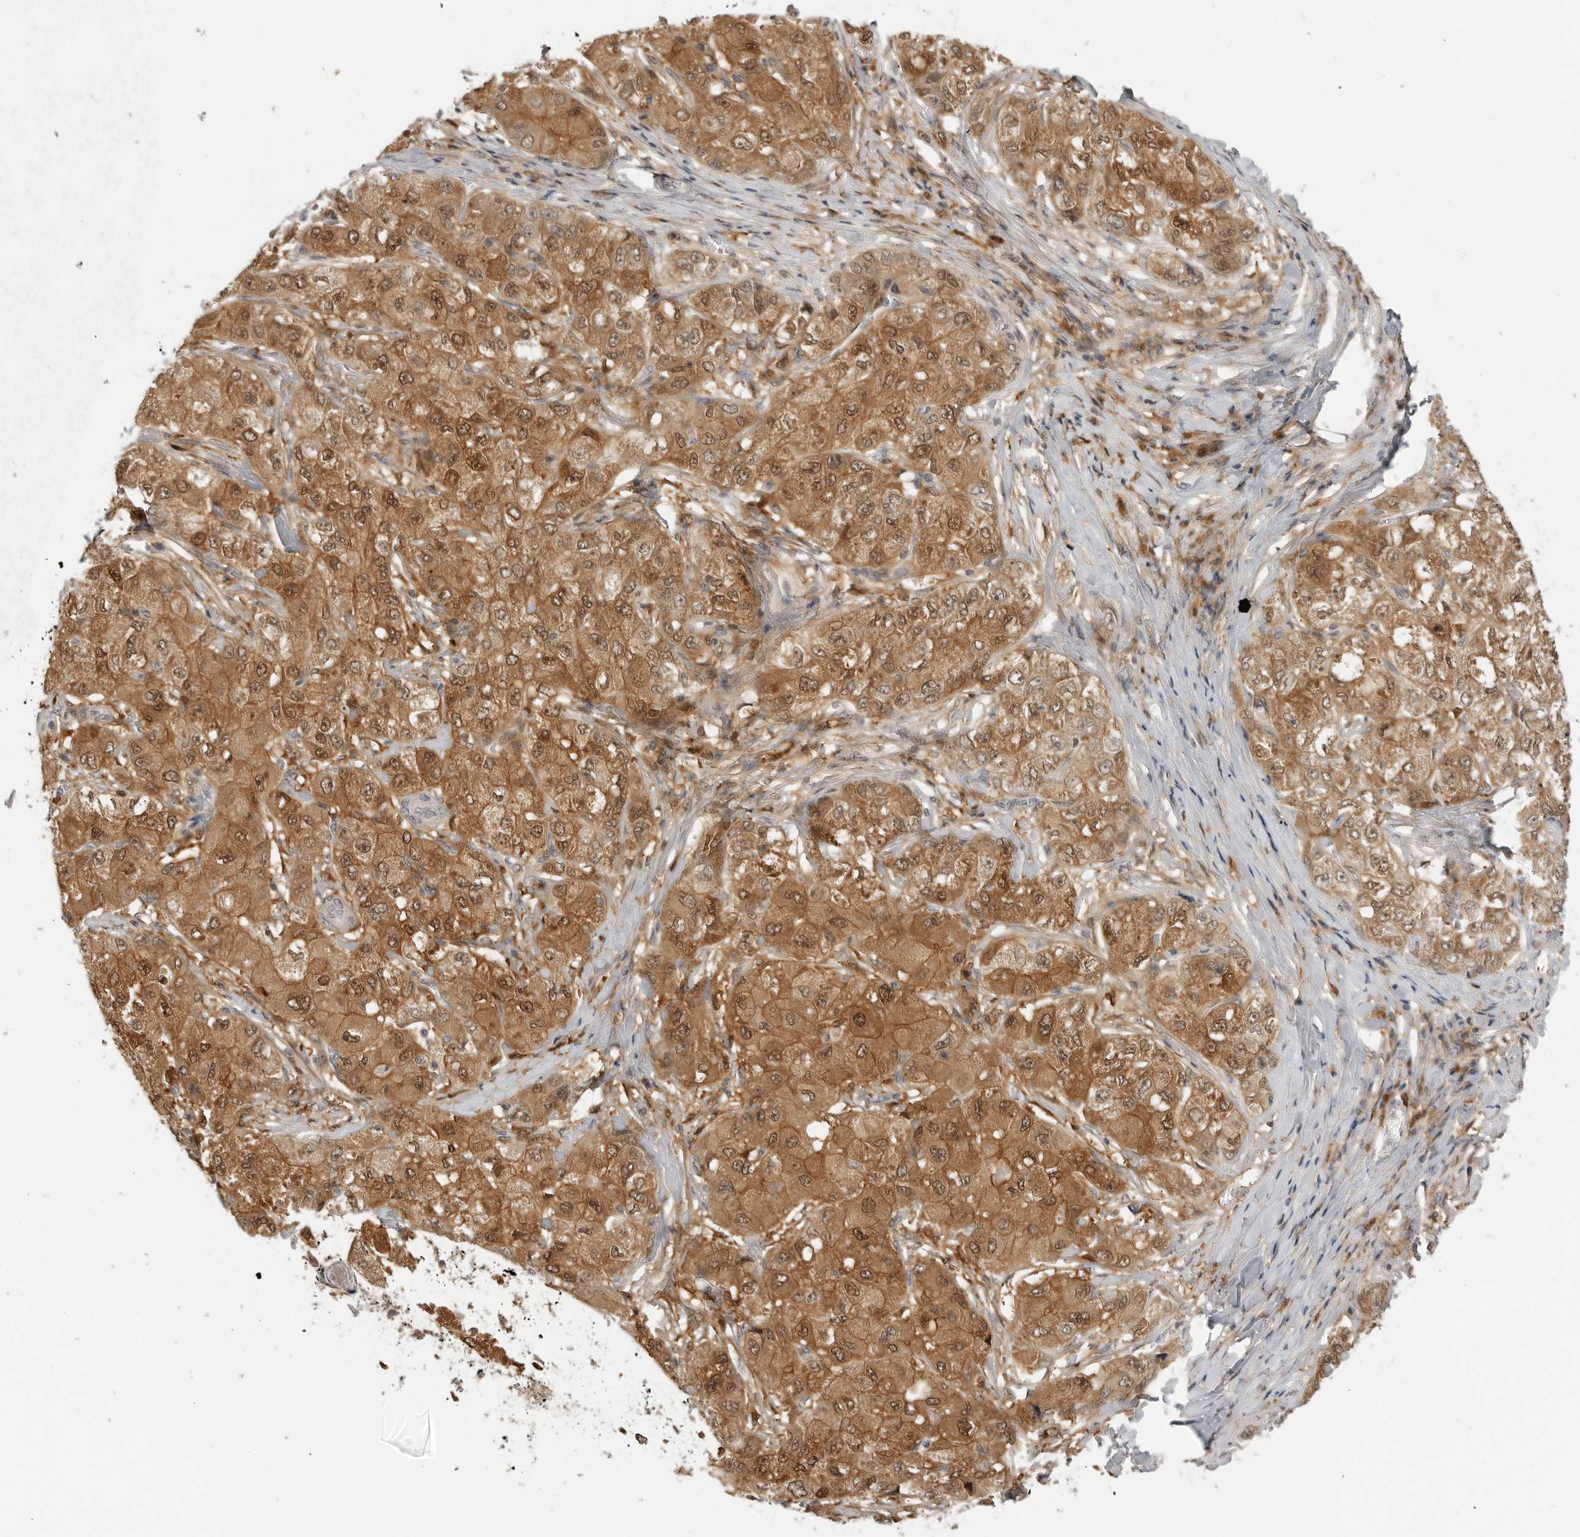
{"staining": {"intensity": "moderate", "quantity": ">75%", "location": "cytoplasmic/membranous,nuclear"}, "tissue": "liver cancer", "cell_type": "Tumor cells", "image_type": "cancer", "snomed": [{"axis": "morphology", "description": "Carcinoma, Hepatocellular, NOS"}, {"axis": "topography", "description": "Liver"}], "caption": "A histopathology image showing moderate cytoplasmic/membranous and nuclear expression in approximately >75% of tumor cells in liver cancer, as visualized by brown immunohistochemical staining.", "gene": "CTIF", "patient": {"sex": "male", "age": 80}}